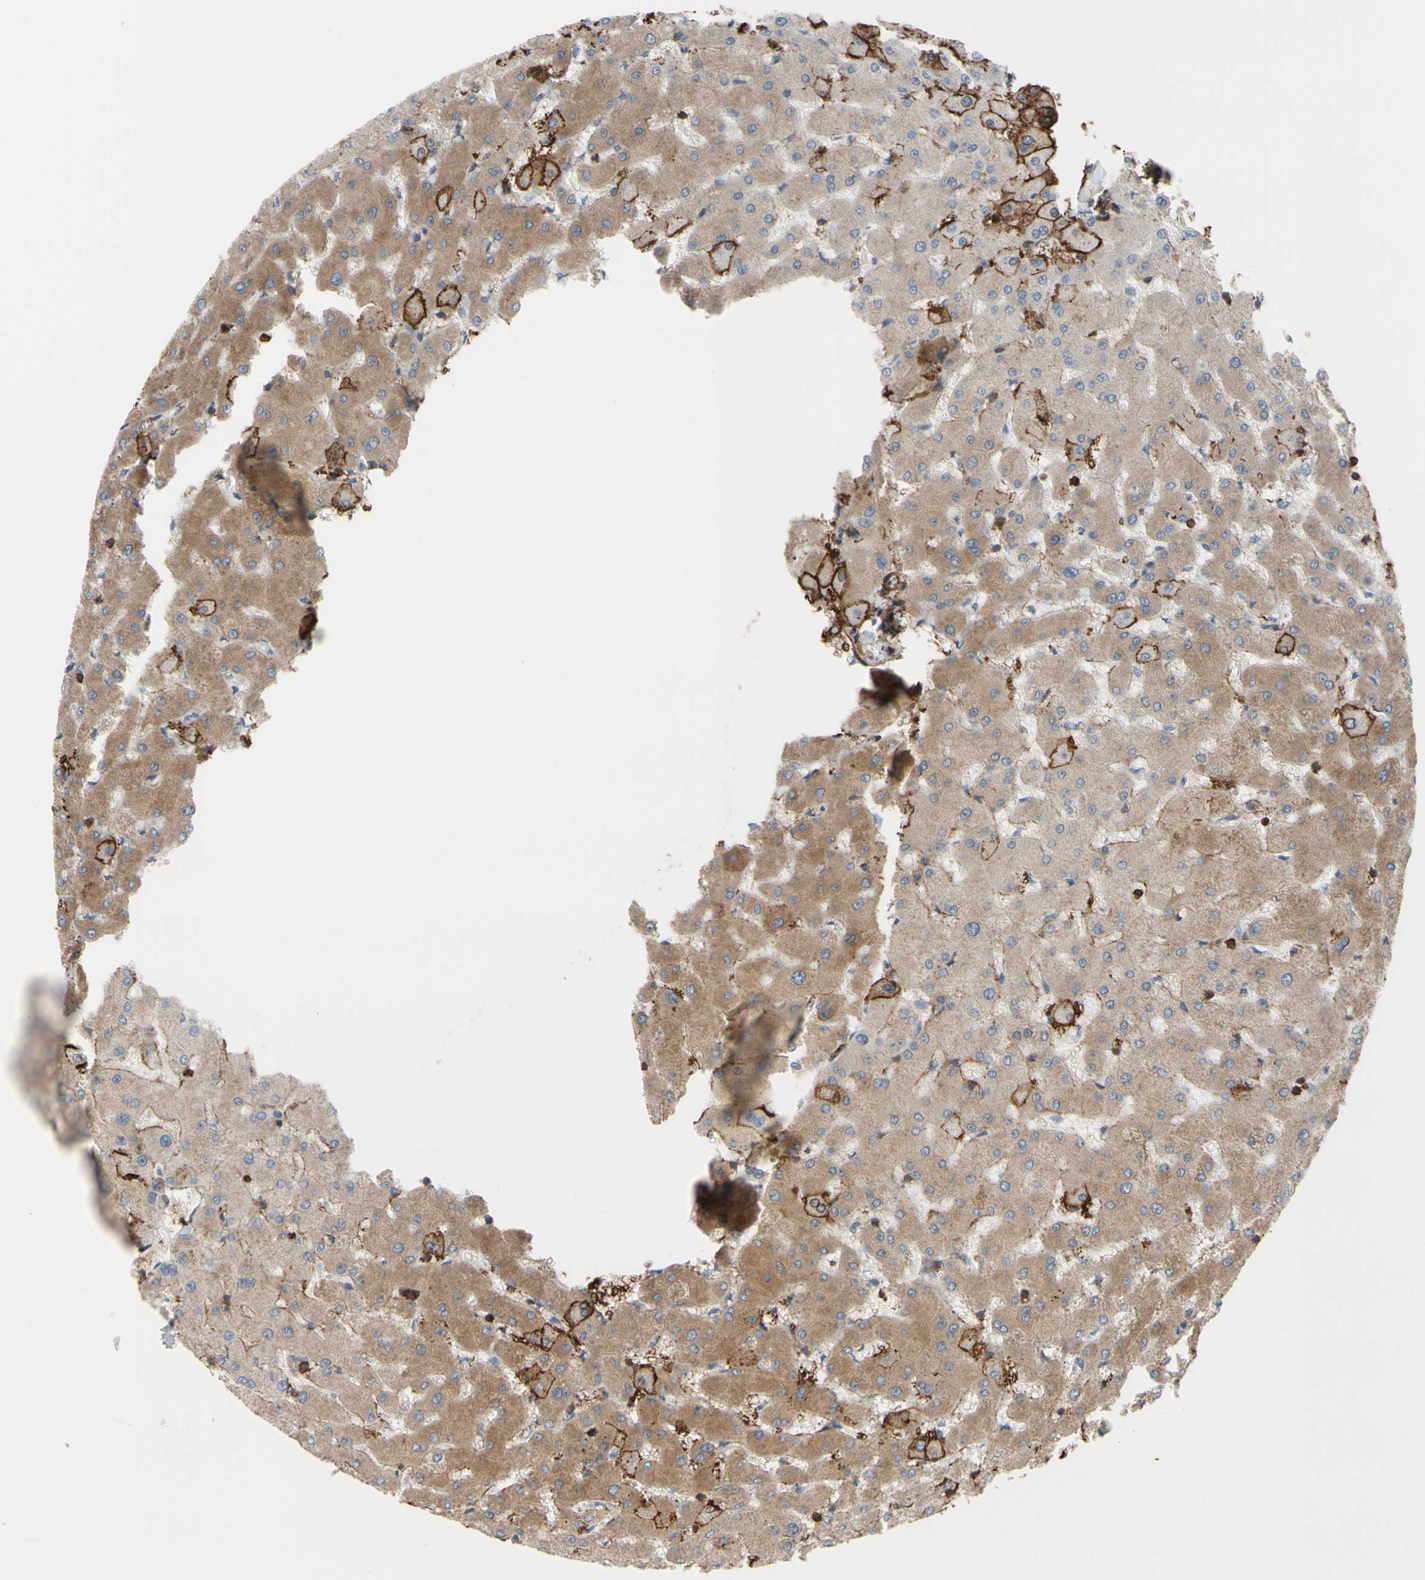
{"staining": {"intensity": "weak", "quantity": "<25%", "location": "cytoplasmic/membranous"}, "tissue": "liver", "cell_type": "Cholangiocytes", "image_type": "normal", "snomed": [{"axis": "morphology", "description": "Normal tissue, NOS"}, {"axis": "topography", "description": "Liver"}], "caption": "An immunohistochemistry (IHC) micrograph of unremarkable liver is shown. There is no staining in cholangiocytes of liver.", "gene": "ANXA6", "patient": {"sex": "female", "age": 63}}